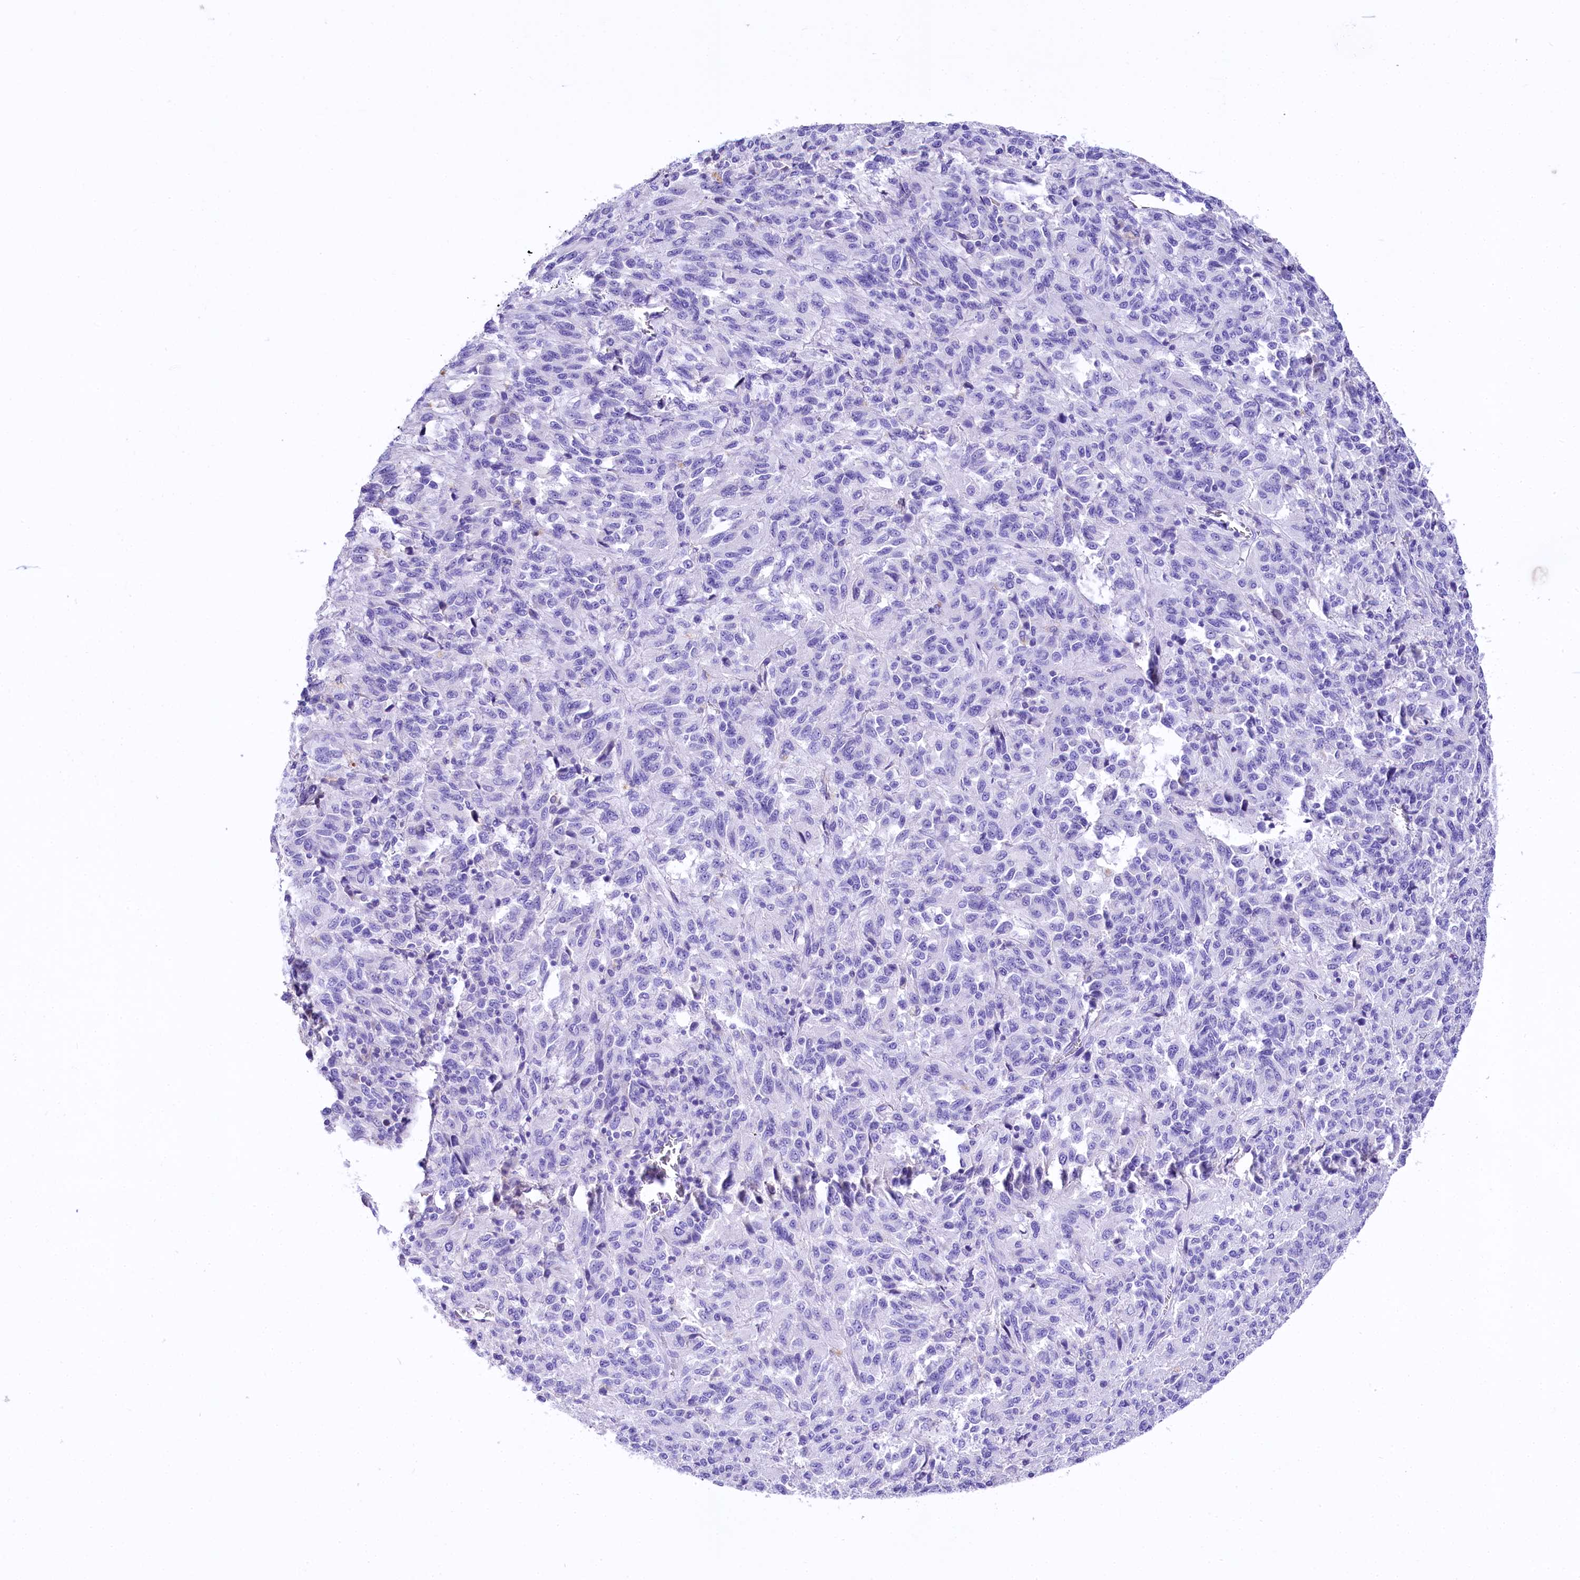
{"staining": {"intensity": "negative", "quantity": "none", "location": "none"}, "tissue": "melanoma", "cell_type": "Tumor cells", "image_type": "cancer", "snomed": [{"axis": "morphology", "description": "Malignant melanoma, Metastatic site"}, {"axis": "topography", "description": "Lung"}], "caption": "Tumor cells are negative for brown protein staining in melanoma.", "gene": "A2ML1", "patient": {"sex": "male", "age": 64}}